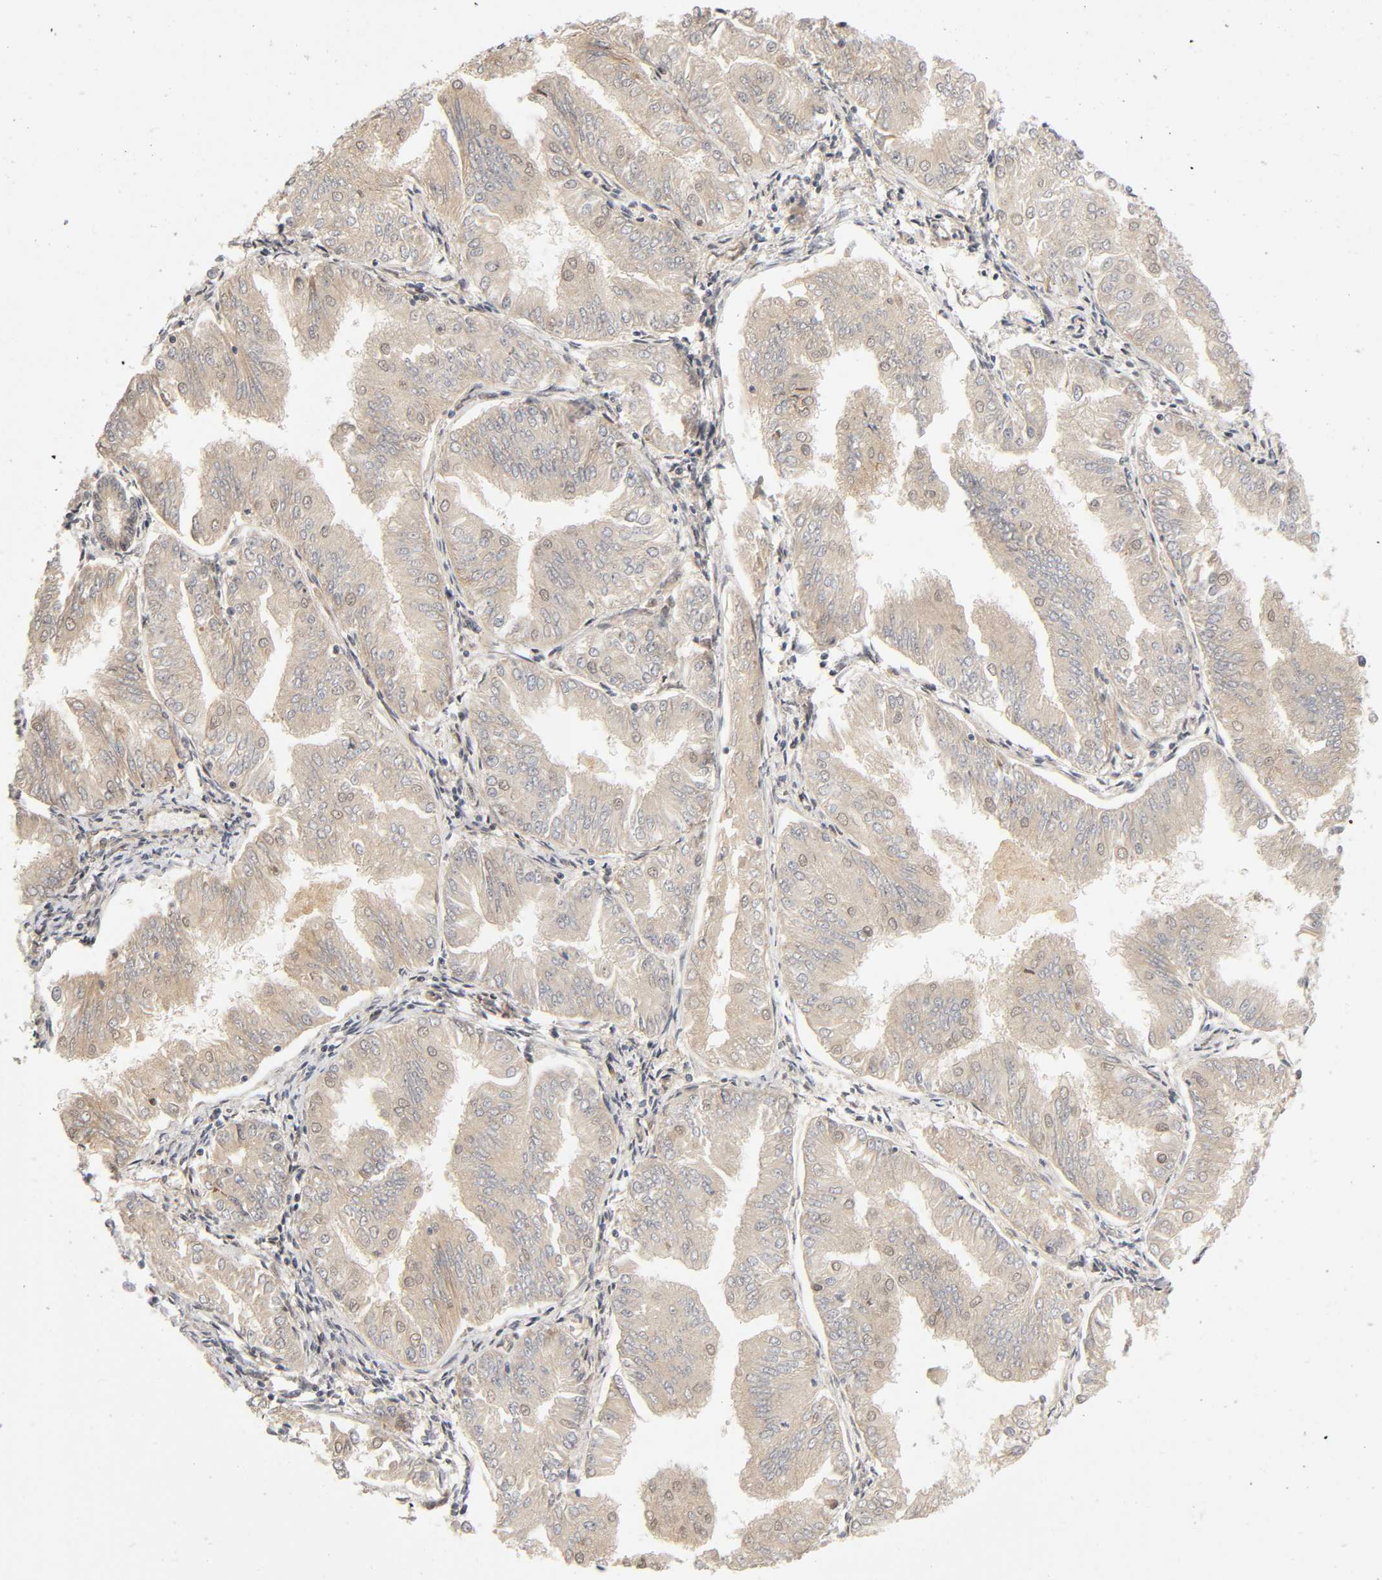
{"staining": {"intensity": "weak", "quantity": ">75%", "location": "cytoplasmic/membranous,nuclear"}, "tissue": "endometrial cancer", "cell_type": "Tumor cells", "image_type": "cancer", "snomed": [{"axis": "morphology", "description": "Adenocarcinoma, NOS"}, {"axis": "topography", "description": "Endometrium"}], "caption": "Adenocarcinoma (endometrial) stained with a protein marker demonstrates weak staining in tumor cells.", "gene": "IQCJ-SCHIP1", "patient": {"sex": "female", "age": 53}}